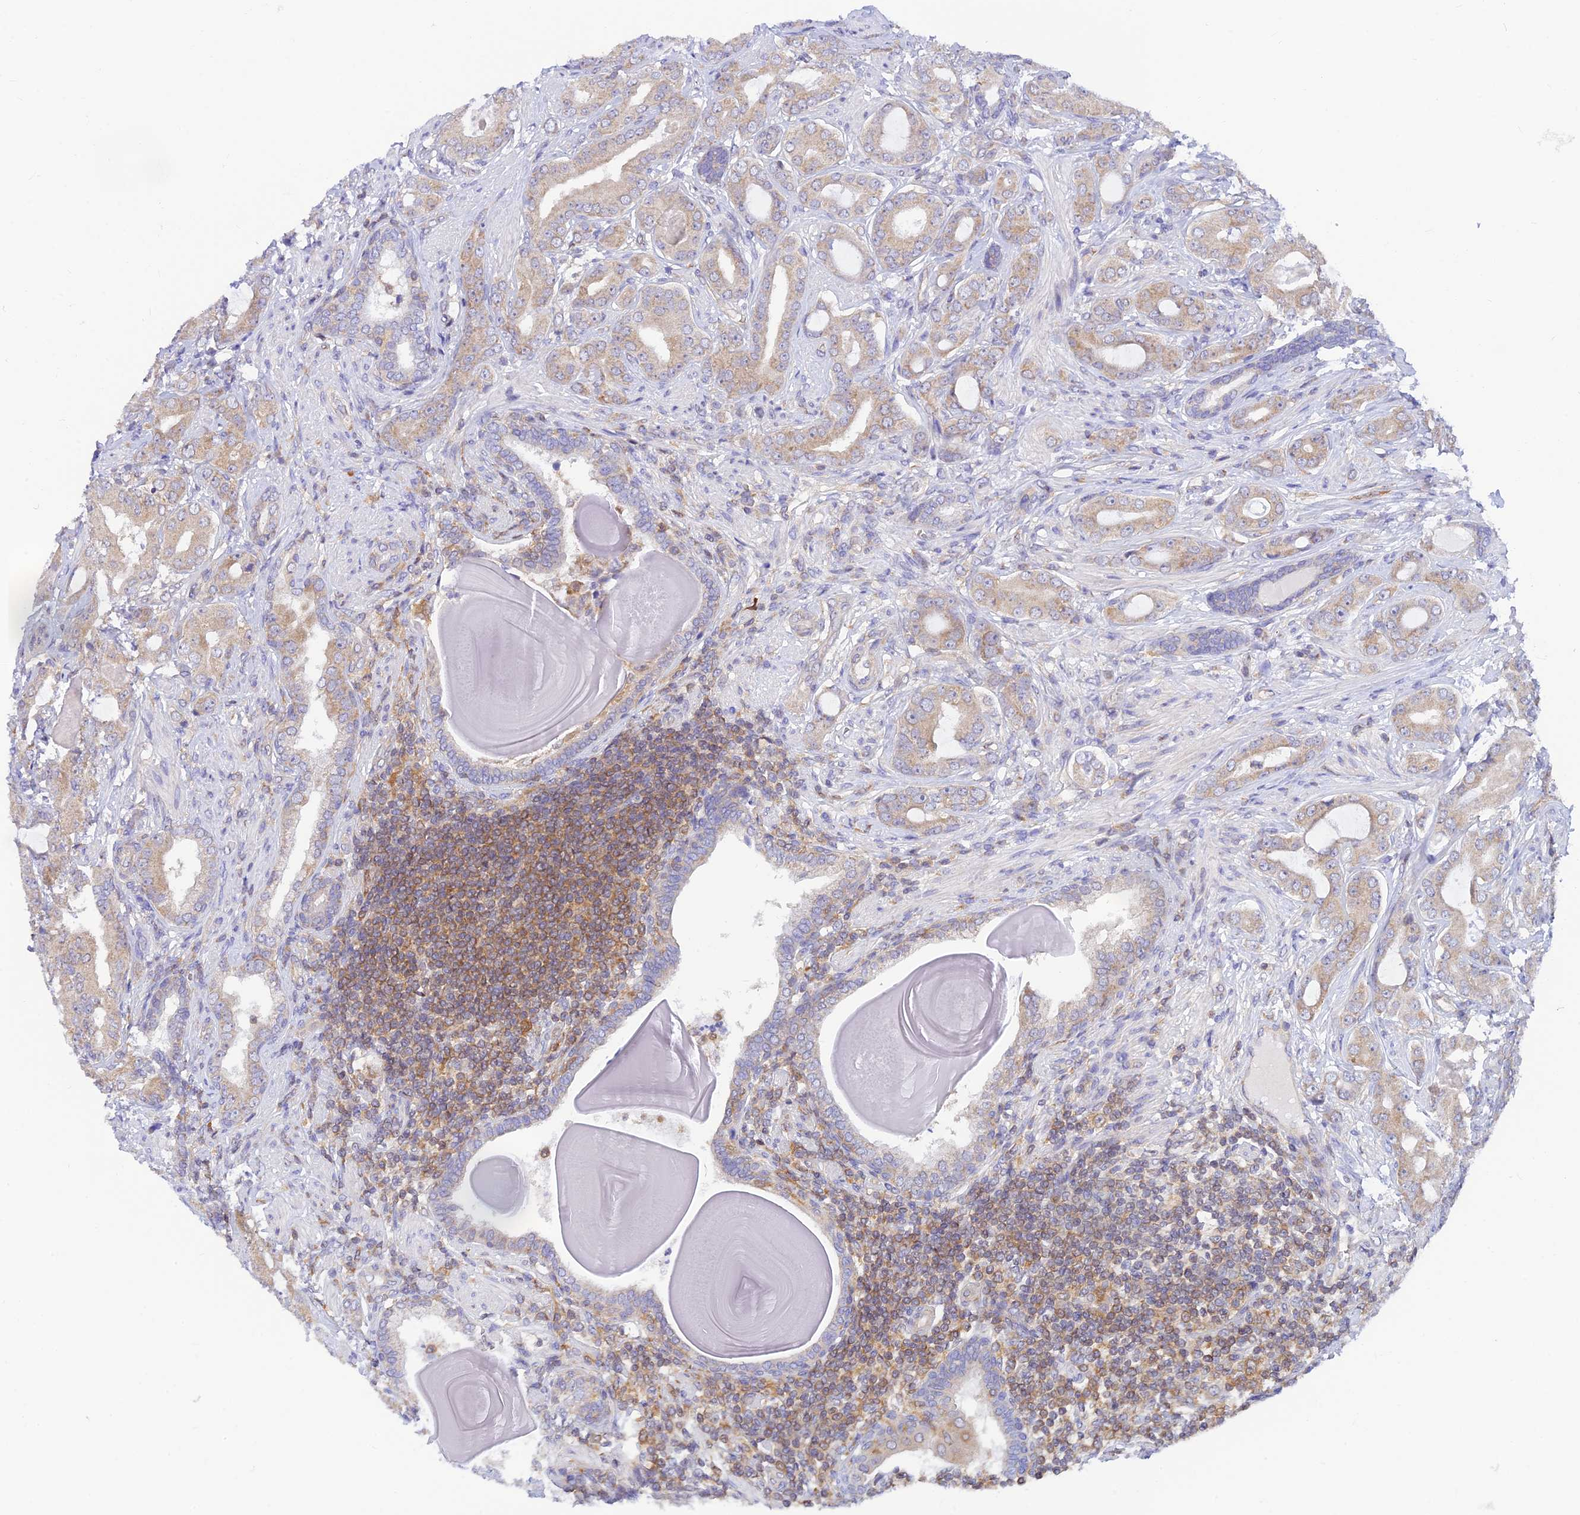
{"staining": {"intensity": "weak", "quantity": ">75%", "location": "cytoplasmic/membranous"}, "tissue": "prostate cancer", "cell_type": "Tumor cells", "image_type": "cancer", "snomed": [{"axis": "morphology", "description": "Adenocarcinoma, Low grade"}, {"axis": "topography", "description": "Prostate"}], "caption": "A low amount of weak cytoplasmic/membranous staining is present in about >75% of tumor cells in prostate cancer tissue.", "gene": "LYSMD2", "patient": {"sex": "male", "age": 57}}